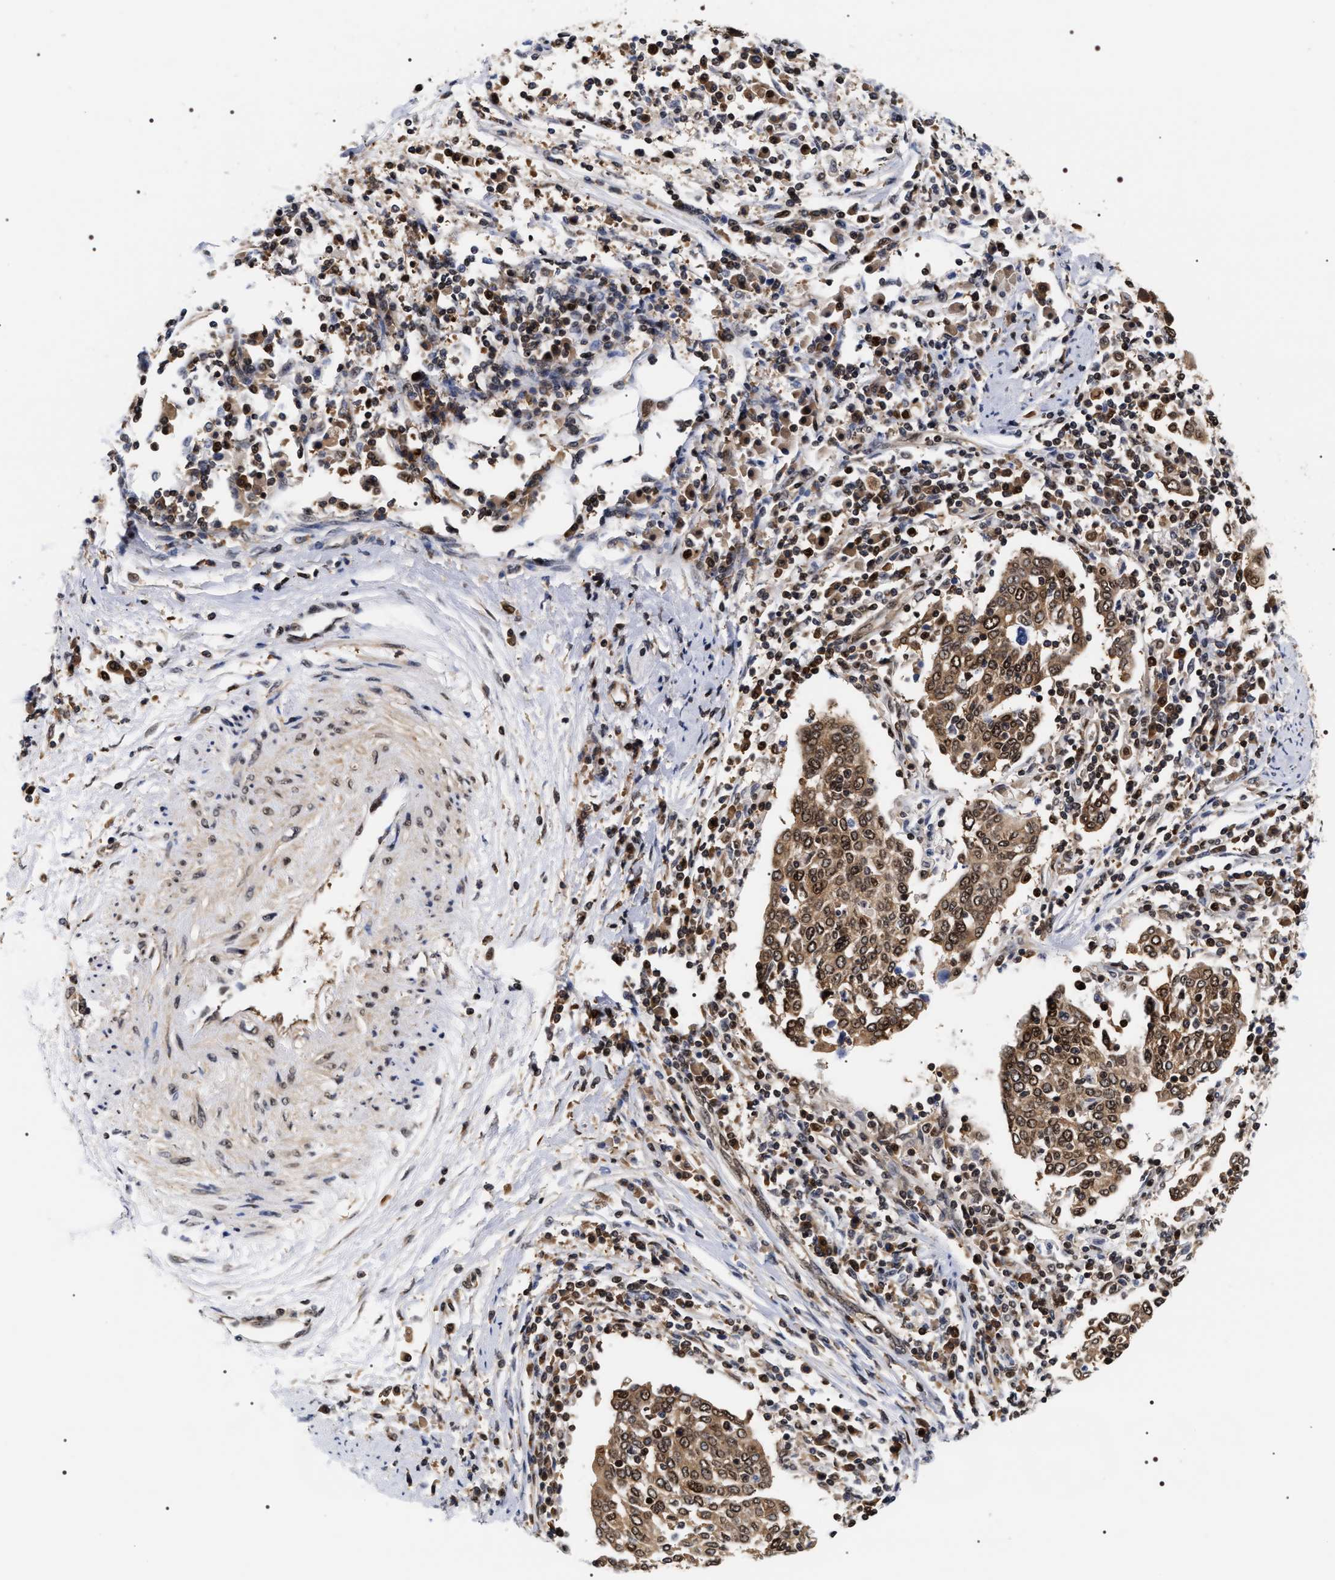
{"staining": {"intensity": "moderate", "quantity": ">75%", "location": "cytoplasmic/membranous,nuclear"}, "tissue": "cervical cancer", "cell_type": "Tumor cells", "image_type": "cancer", "snomed": [{"axis": "morphology", "description": "Squamous cell carcinoma, NOS"}, {"axis": "topography", "description": "Cervix"}], "caption": "A brown stain highlights moderate cytoplasmic/membranous and nuclear staining of a protein in cervical cancer tumor cells.", "gene": "BAG6", "patient": {"sex": "female", "age": 40}}